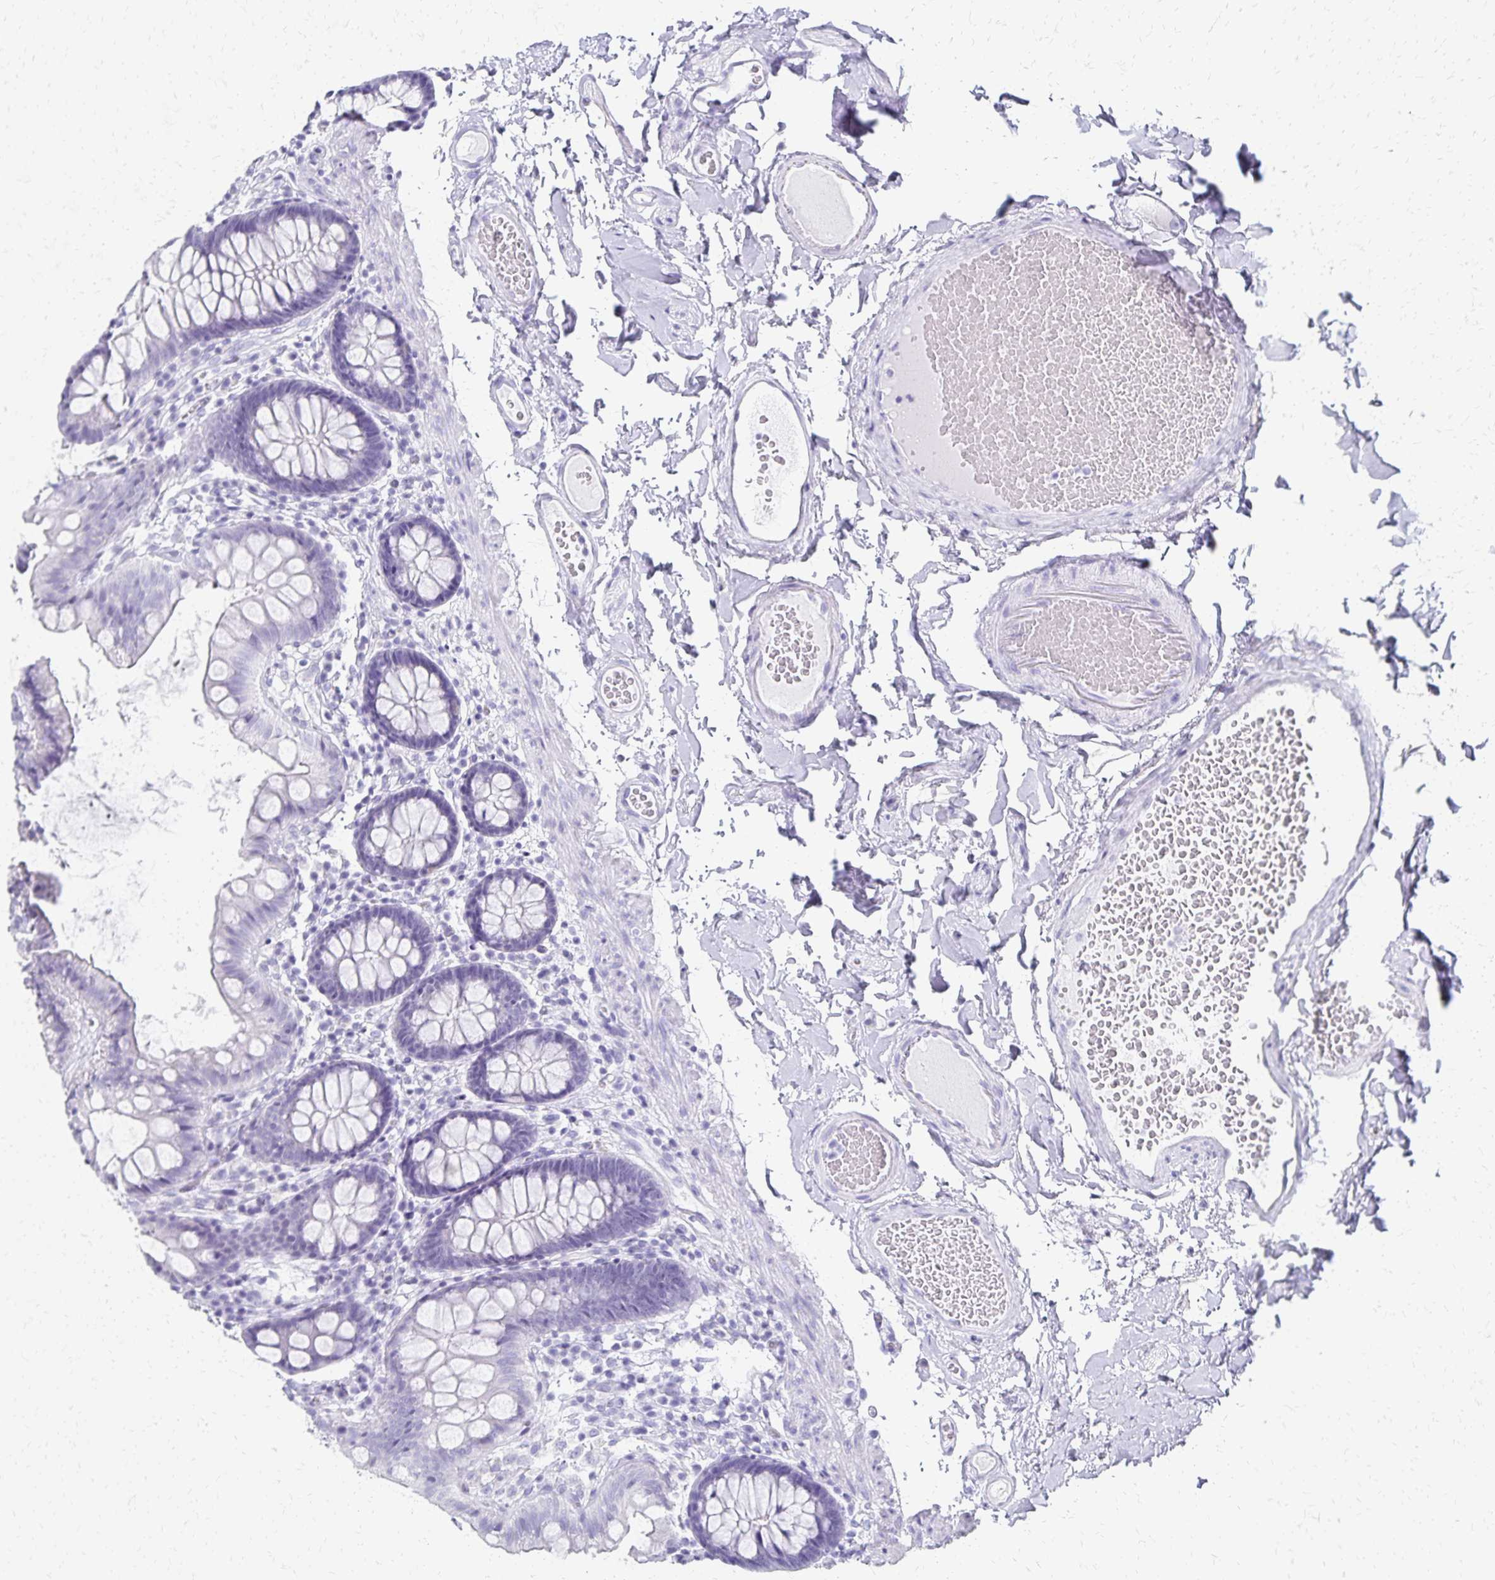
{"staining": {"intensity": "negative", "quantity": "none", "location": "none"}, "tissue": "colon", "cell_type": "Endothelial cells", "image_type": "normal", "snomed": [{"axis": "morphology", "description": "Normal tissue, NOS"}, {"axis": "topography", "description": "Colon"}], "caption": "Immunohistochemistry (IHC) of benign colon exhibits no expression in endothelial cells. (DAB IHC visualized using brightfield microscopy, high magnification).", "gene": "GIP", "patient": {"sex": "male", "age": 84}}